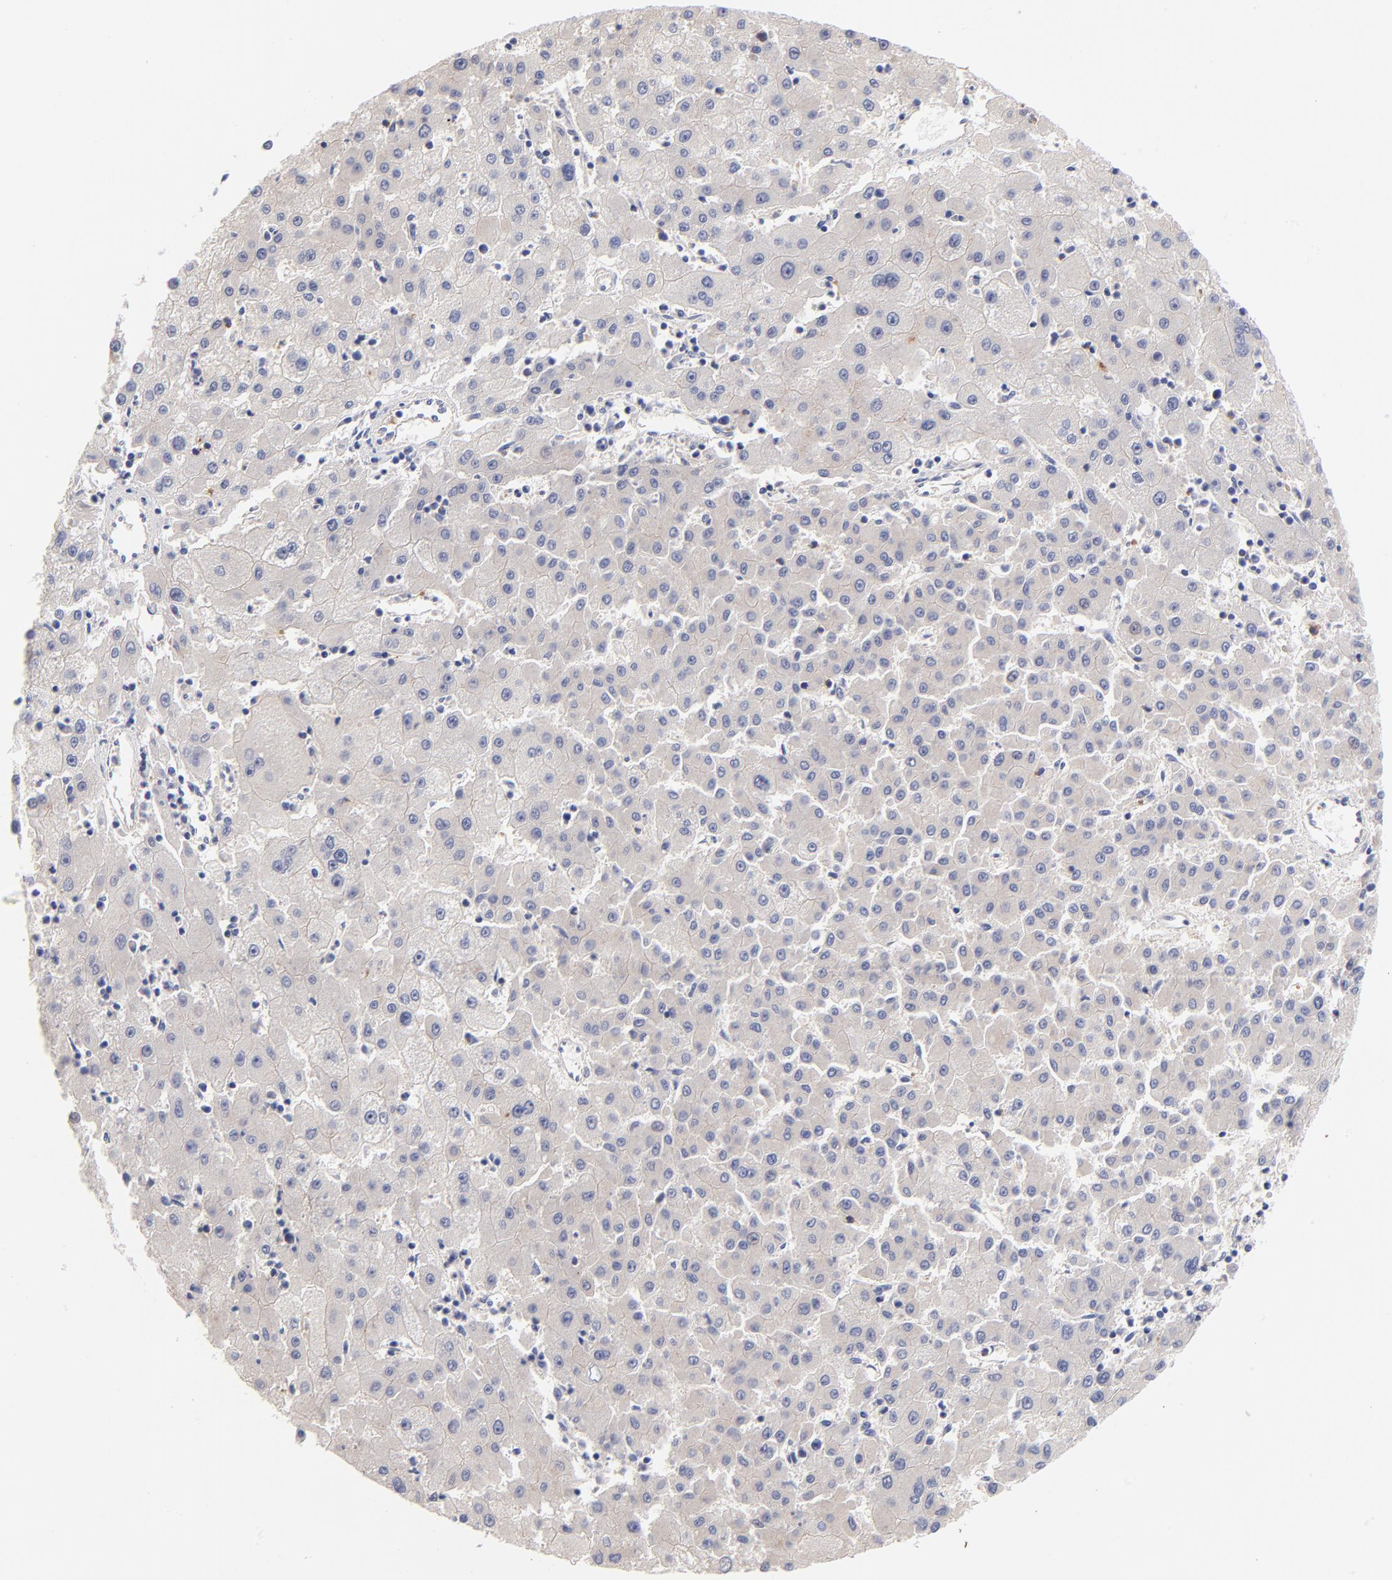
{"staining": {"intensity": "negative", "quantity": "none", "location": "none"}, "tissue": "liver cancer", "cell_type": "Tumor cells", "image_type": "cancer", "snomed": [{"axis": "morphology", "description": "Carcinoma, Hepatocellular, NOS"}, {"axis": "topography", "description": "Liver"}], "caption": "Immunohistochemistry histopathology image of liver hepatocellular carcinoma stained for a protein (brown), which reveals no expression in tumor cells.", "gene": "KREMEN2", "patient": {"sex": "male", "age": 72}}